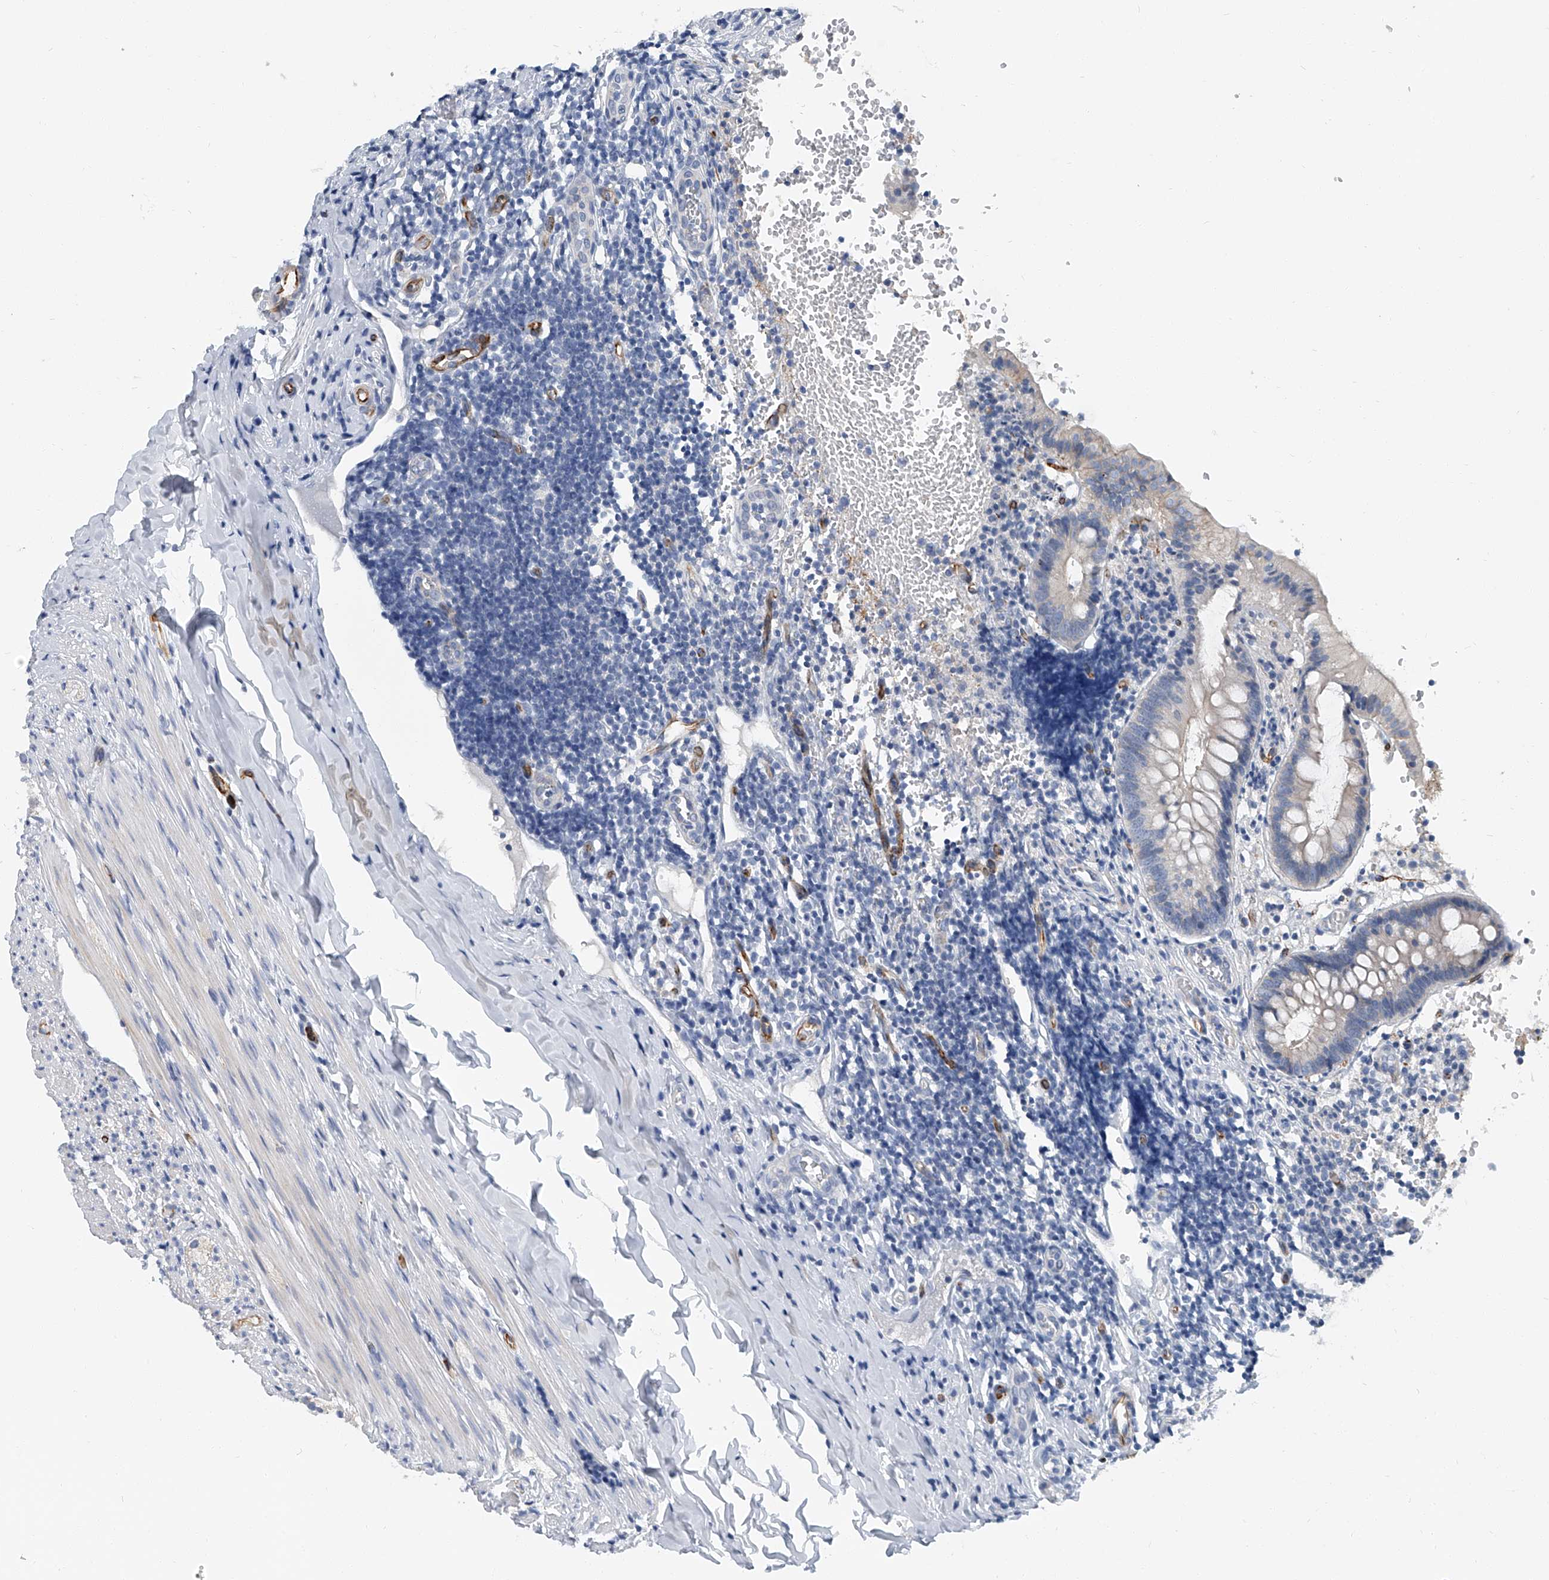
{"staining": {"intensity": "negative", "quantity": "none", "location": "none"}, "tissue": "appendix", "cell_type": "Glandular cells", "image_type": "normal", "snomed": [{"axis": "morphology", "description": "Normal tissue, NOS"}, {"axis": "topography", "description": "Appendix"}], "caption": "The image reveals no significant positivity in glandular cells of appendix.", "gene": "KIRREL1", "patient": {"sex": "male", "age": 8}}